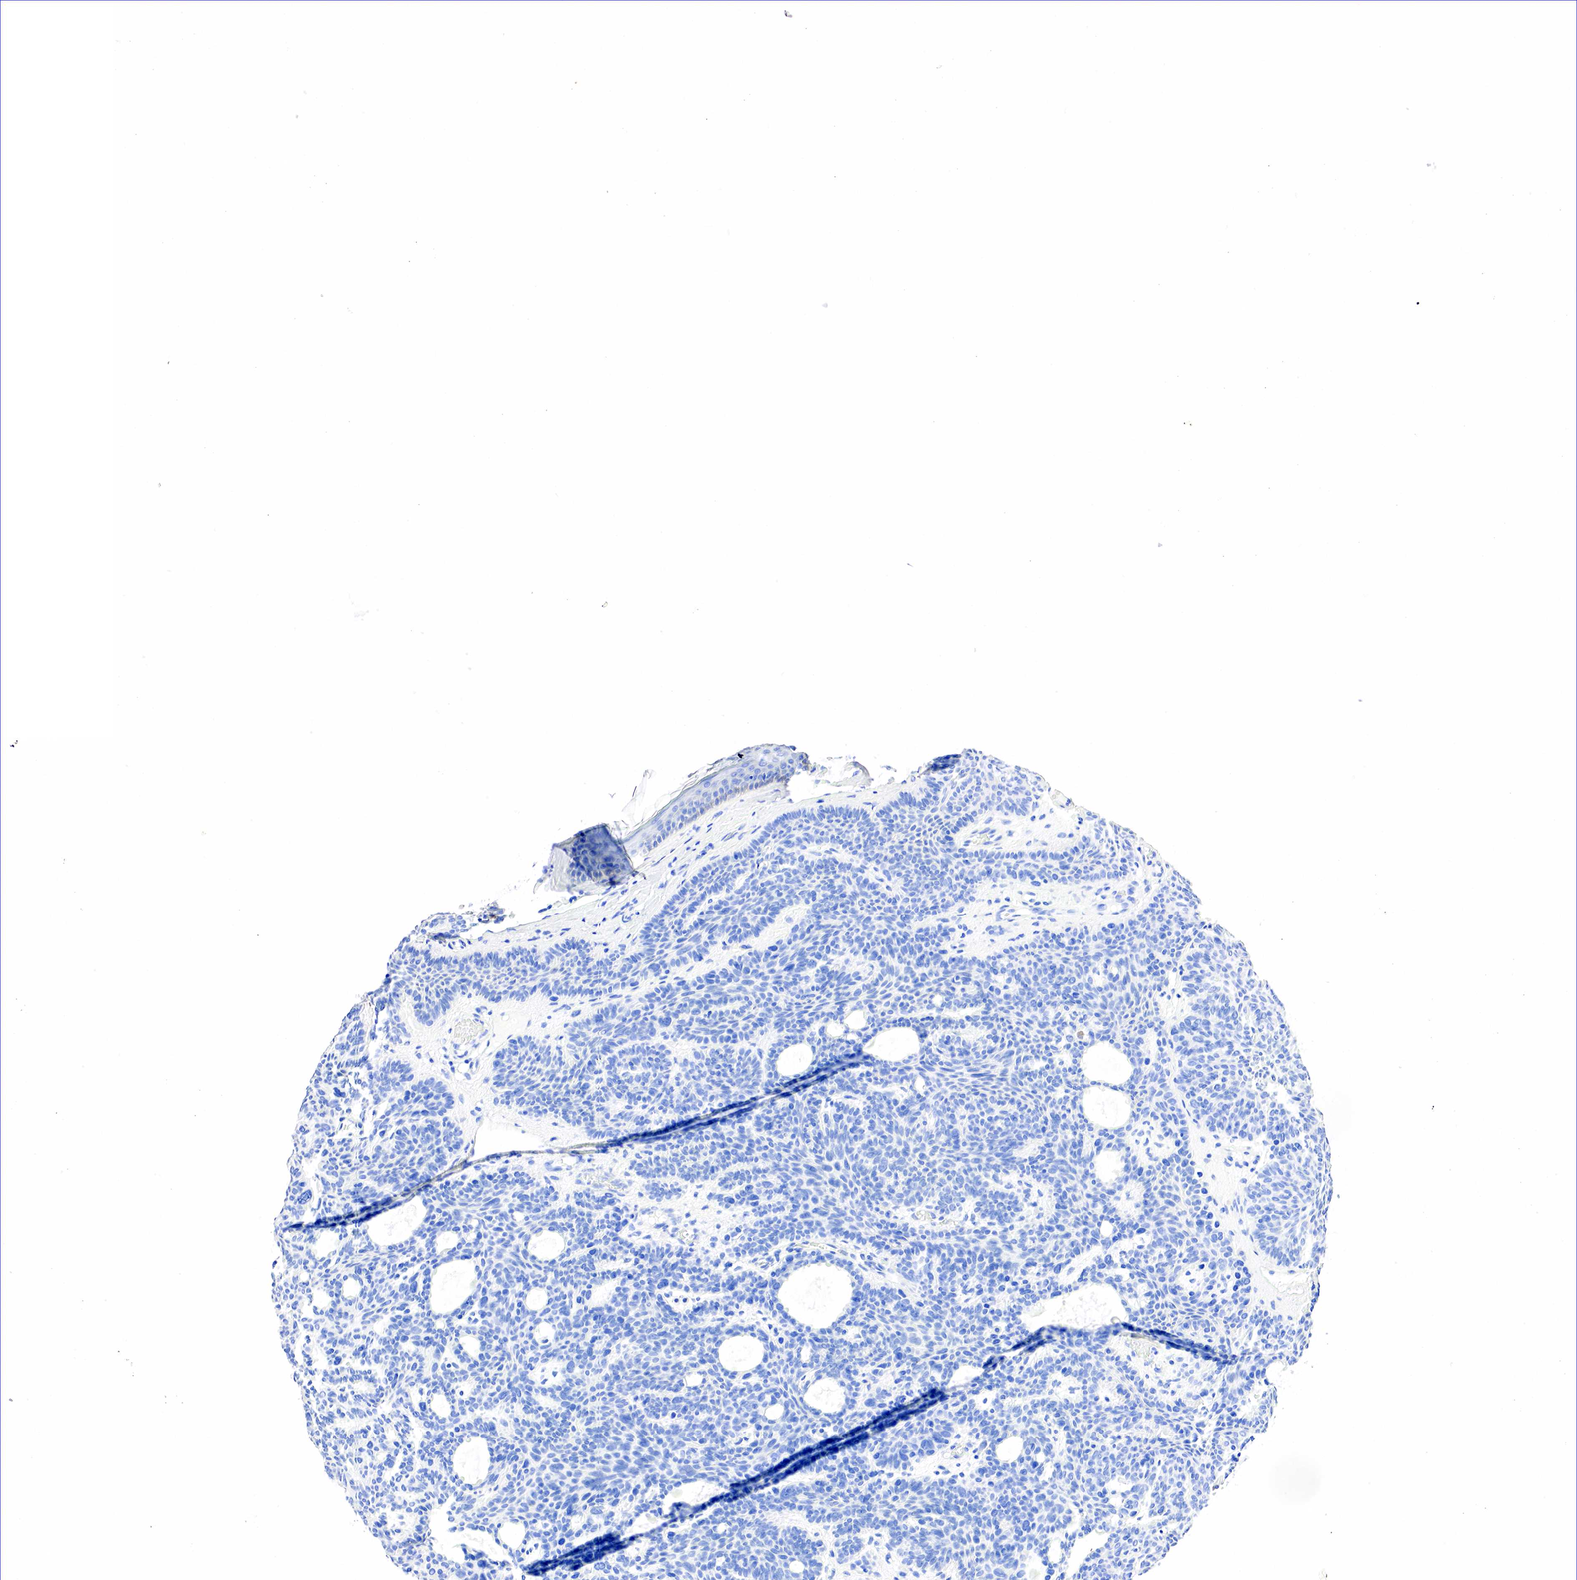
{"staining": {"intensity": "negative", "quantity": "none", "location": "none"}, "tissue": "skin cancer", "cell_type": "Tumor cells", "image_type": "cancer", "snomed": [{"axis": "morphology", "description": "Basal cell carcinoma"}, {"axis": "topography", "description": "Skin"}], "caption": "The immunohistochemistry micrograph has no significant positivity in tumor cells of skin cancer (basal cell carcinoma) tissue. The staining is performed using DAB (3,3'-diaminobenzidine) brown chromogen with nuclei counter-stained in using hematoxylin.", "gene": "NKX2-1", "patient": {"sex": "male", "age": 44}}